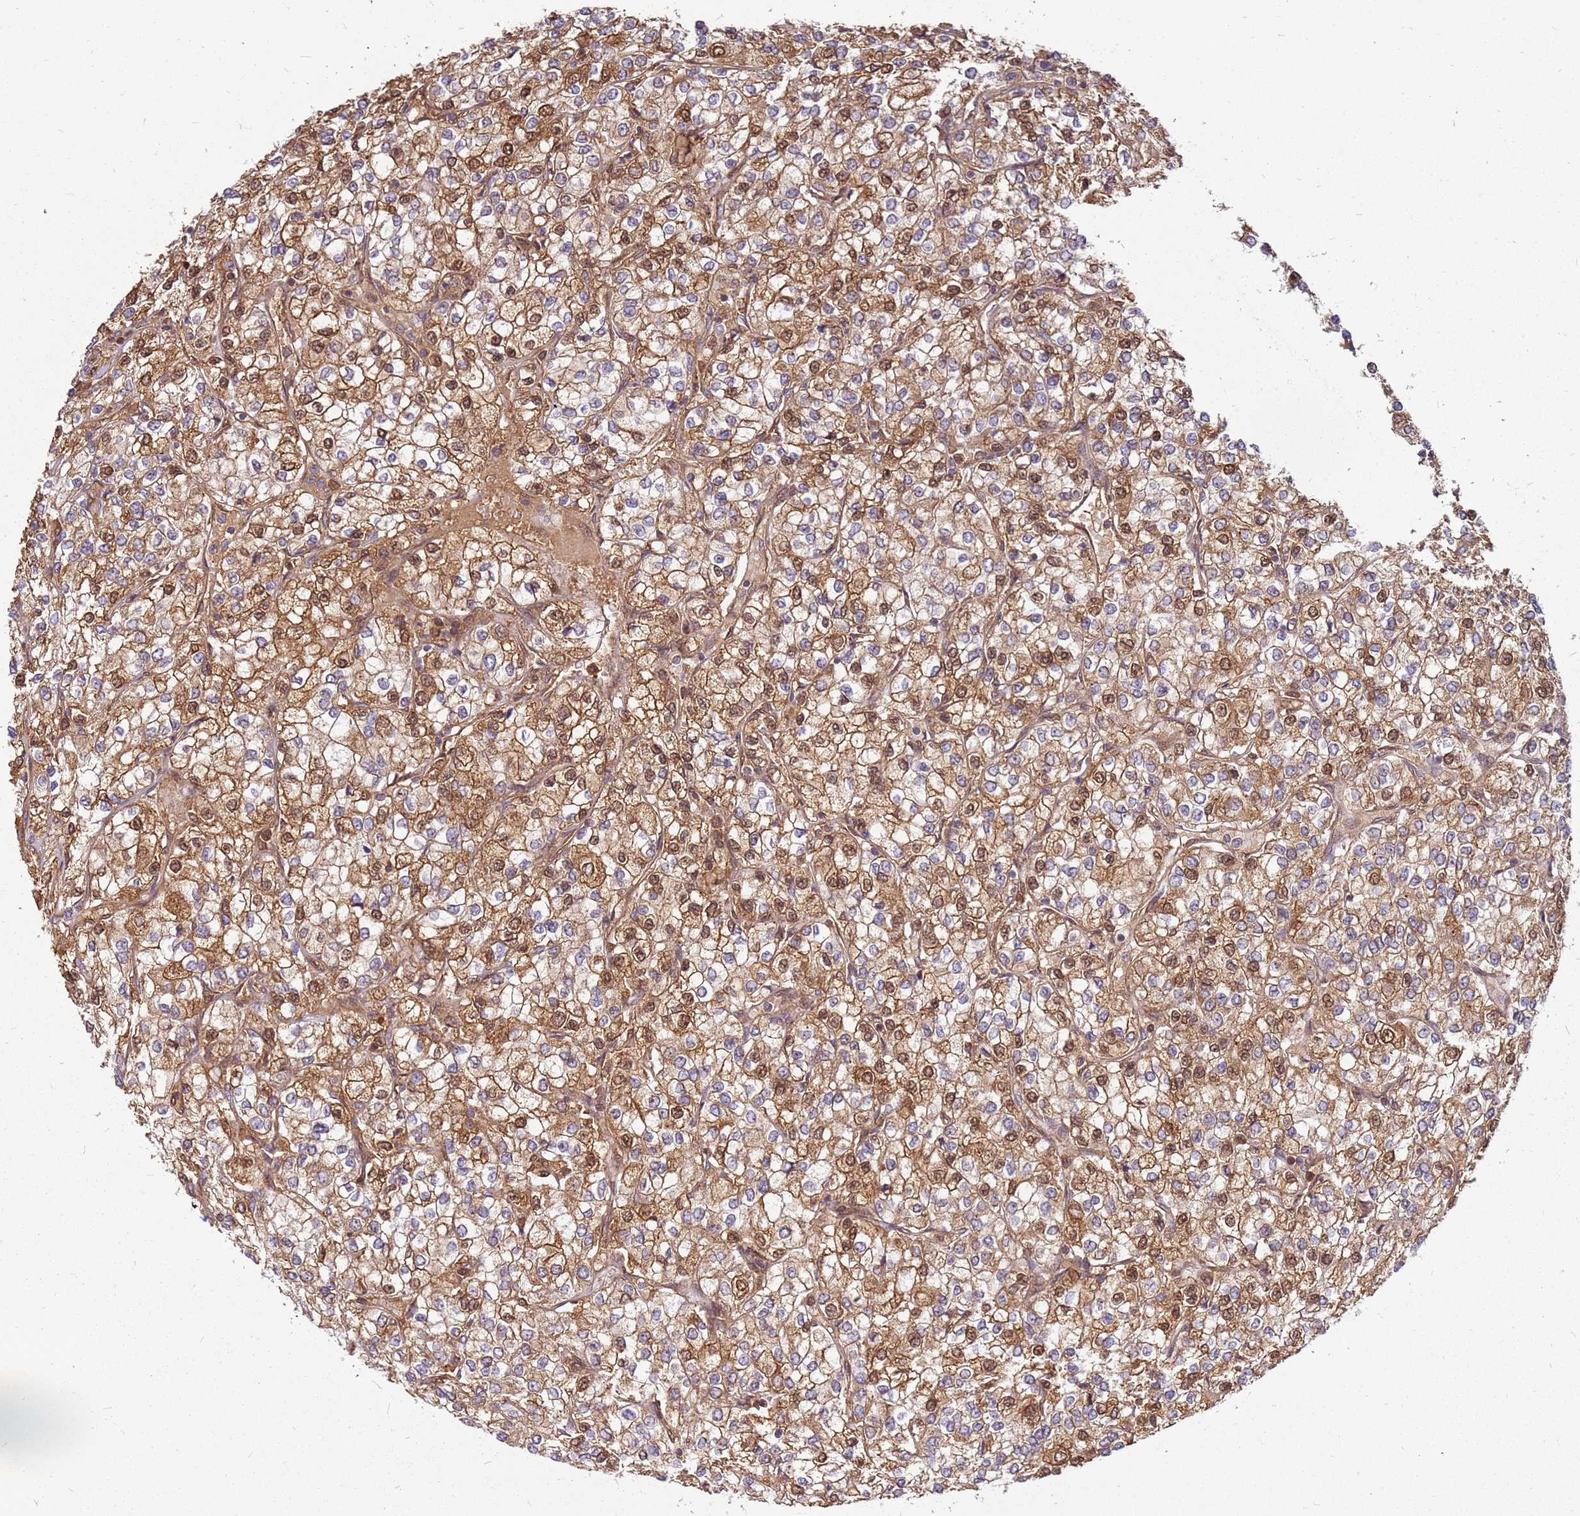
{"staining": {"intensity": "moderate", "quantity": ">75%", "location": "cytoplasmic/membranous,nuclear"}, "tissue": "renal cancer", "cell_type": "Tumor cells", "image_type": "cancer", "snomed": [{"axis": "morphology", "description": "Adenocarcinoma, NOS"}, {"axis": "topography", "description": "Kidney"}], "caption": "Brown immunohistochemical staining in human renal adenocarcinoma displays moderate cytoplasmic/membranous and nuclear staining in about >75% of tumor cells. (Stains: DAB in brown, nuclei in blue, Microscopy: brightfield microscopy at high magnification).", "gene": "CCDC159", "patient": {"sex": "male", "age": 80}}